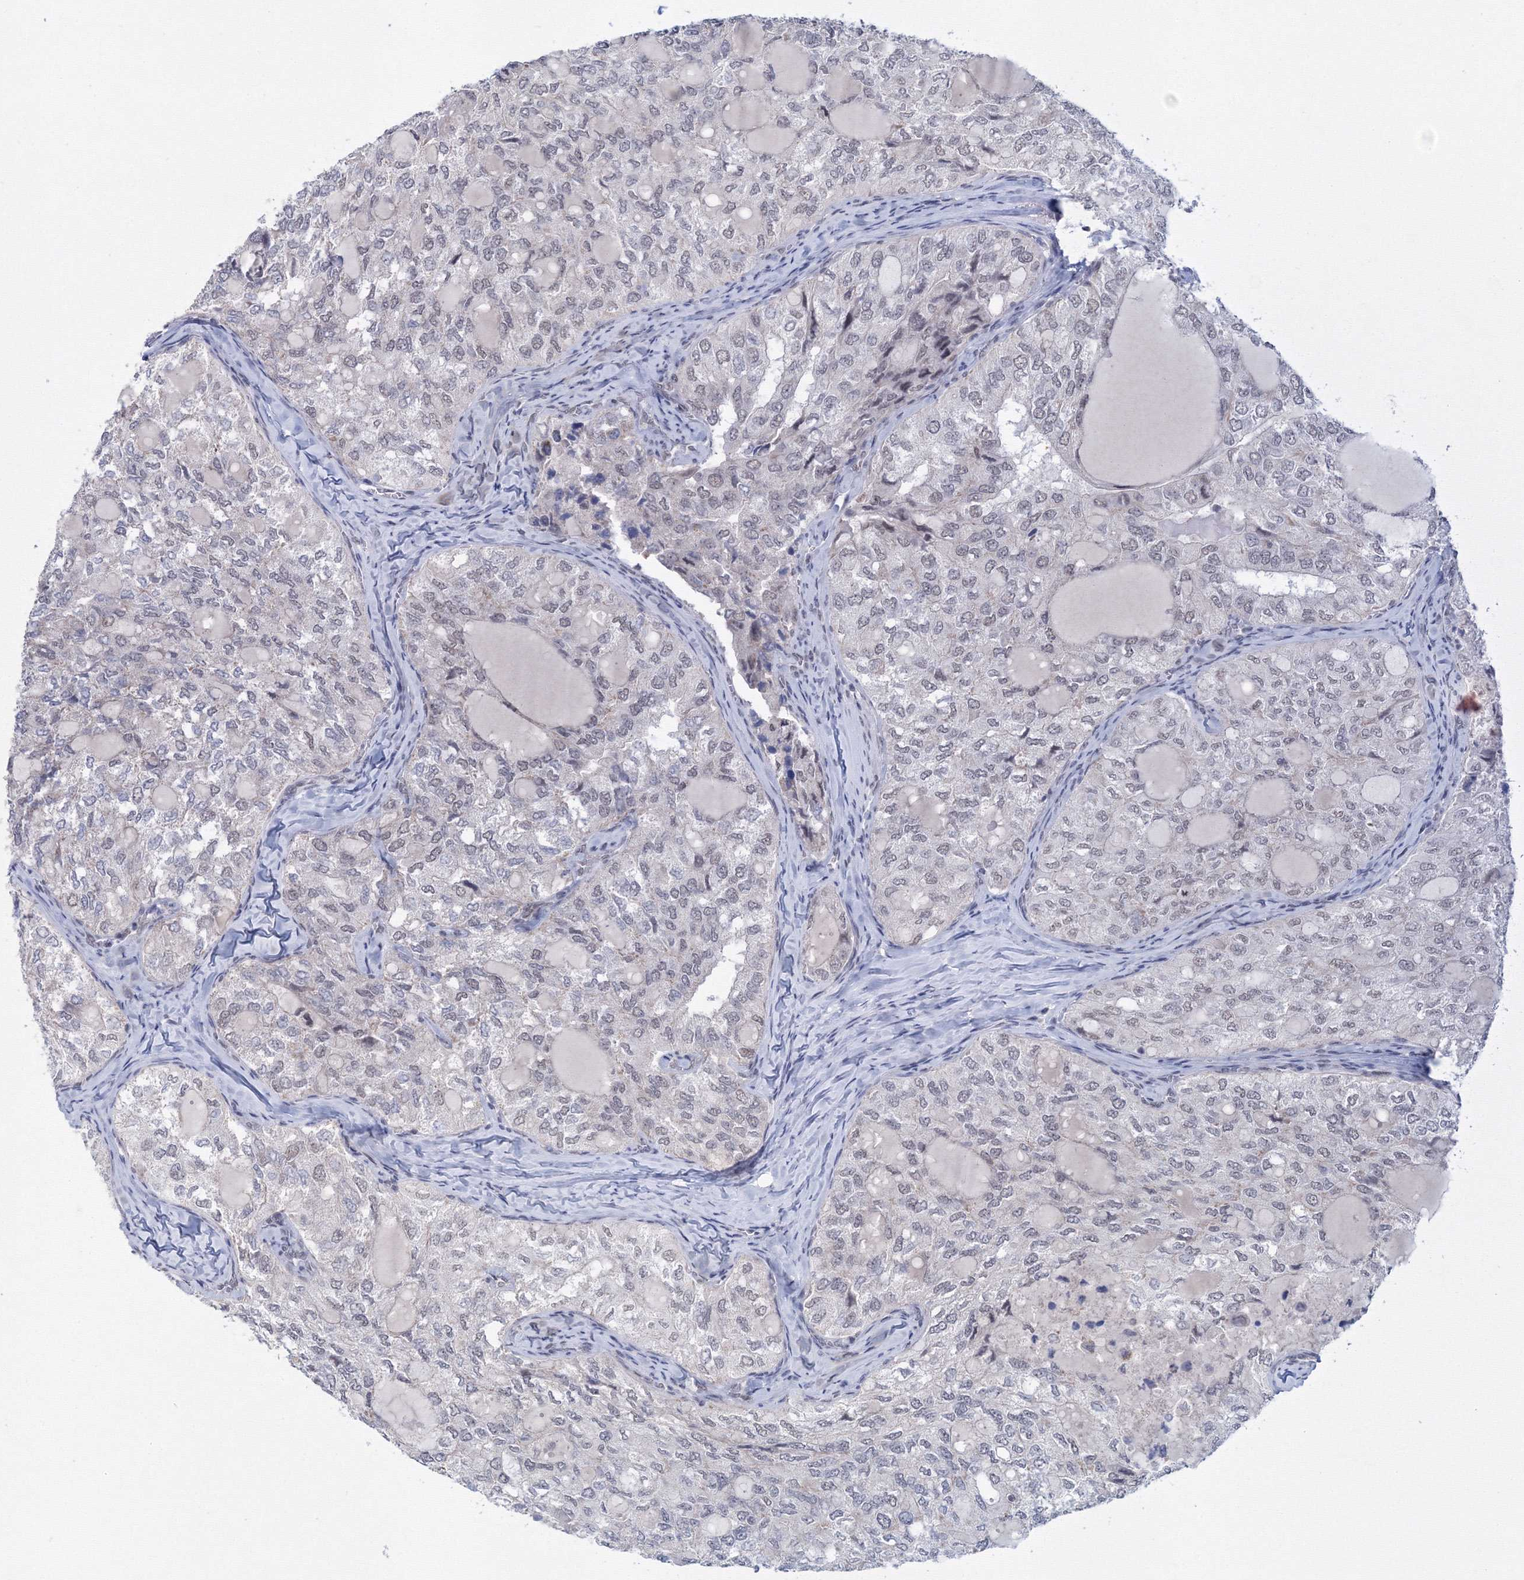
{"staining": {"intensity": "negative", "quantity": "none", "location": "none"}, "tissue": "thyroid cancer", "cell_type": "Tumor cells", "image_type": "cancer", "snomed": [{"axis": "morphology", "description": "Follicular adenoma carcinoma, NOS"}, {"axis": "topography", "description": "Thyroid gland"}], "caption": "The immunohistochemistry histopathology image has no significant staining in tumor cells of thyroid cancer (follicular adenoma carcinoma) tissue.", "gene": "SF3B6", "patient": {"sex": "male", "age": 75}}